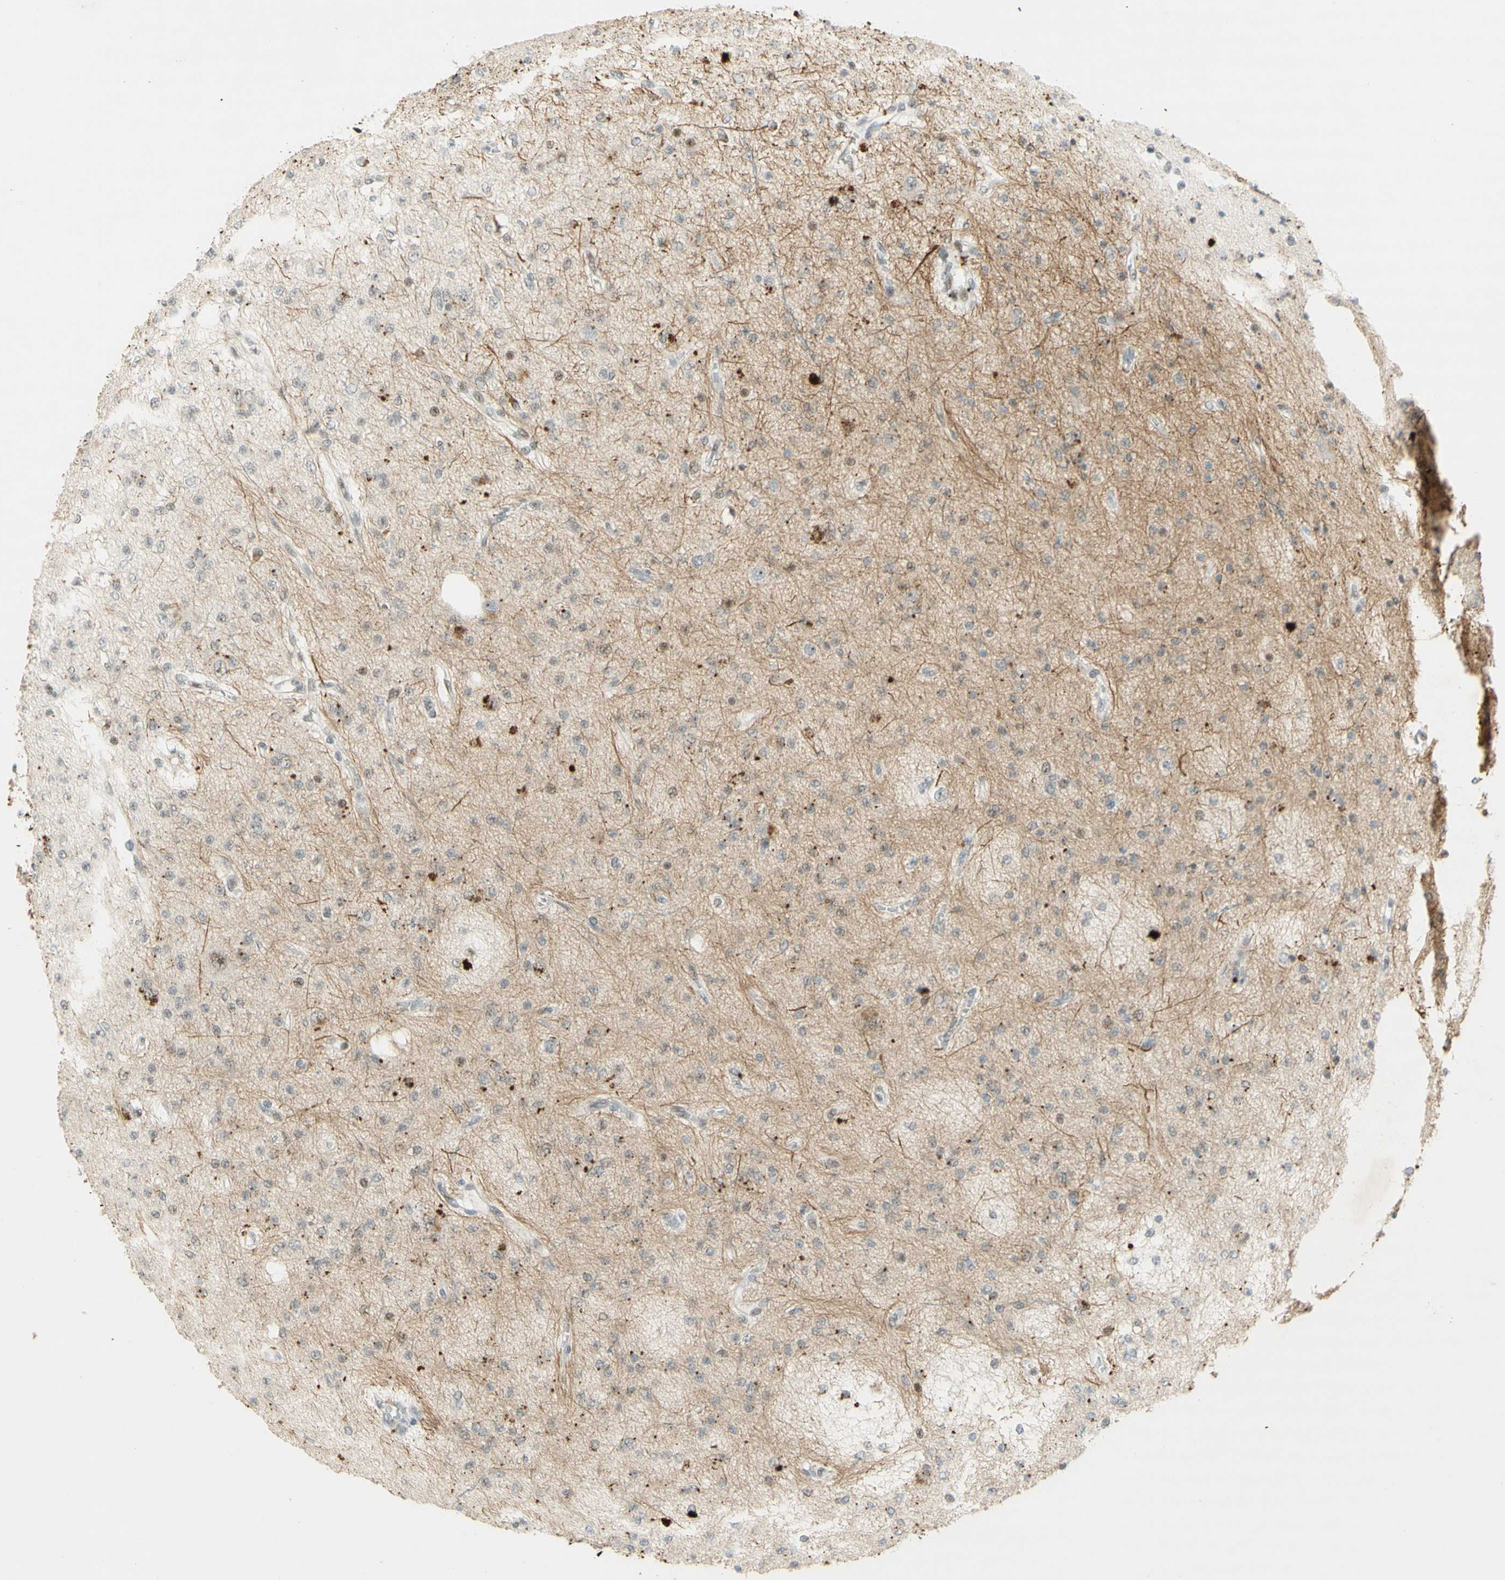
{"staining": {"intensity": "negative", "quantity": "none", "location": "none"}, "tissue": "glioma", "cell_type": "Tumor cells", "image_type": "cancer", "snomed": [{"axis": "morphology", "description": "Glioma, malignant, Low grade"}, {"axis": "topography", "description": "Brain"}], "caption": "DAB (3,3'-diaminobenzidine) immunohistochemical staining of glioma exhibits no significant expression in tumor cells.", "gene": "IRF1", "patient": {"sex": "male", "age": 38}}